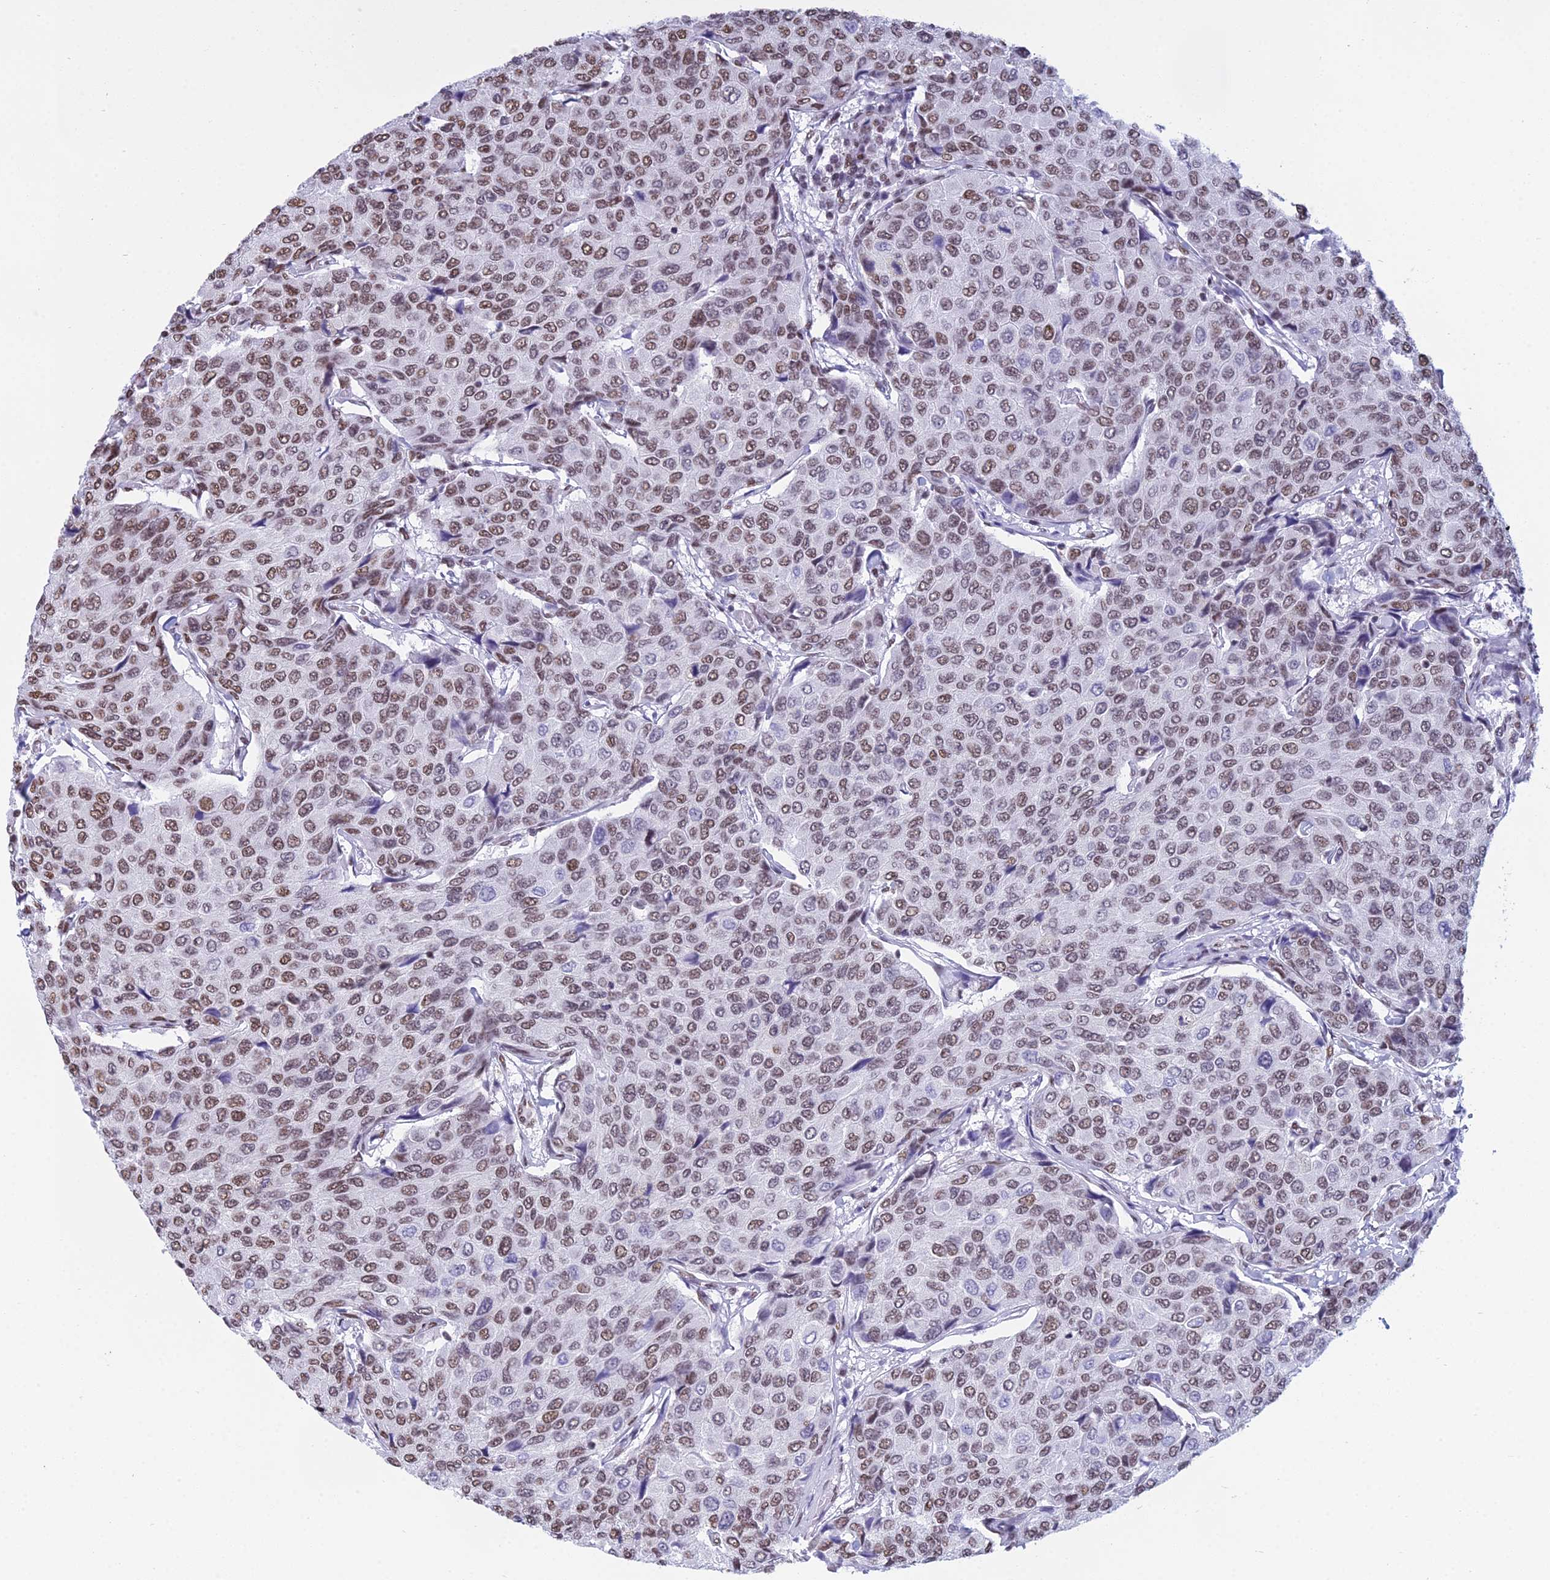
{"staining": {"intensity": "moderate", "quantity": ">75%", "location": "nuclear"}, "tissue": "breast cancer", "cell_type": "Tumor cells", "image_type": "cancer", "snomed": [{"axis": "morphology", "description": "Duct carcinoma"}, {"axis": "topography", "description": "Breast"}], "caption": "This photomicrograph displays IHC staining of human breast cancer (invasive ductal carcinoma), with medium moderate nuclear expression in about >75% of tumor cells.", "gene": "CDC26", "patient": {"sex": "female", "age": 55}}